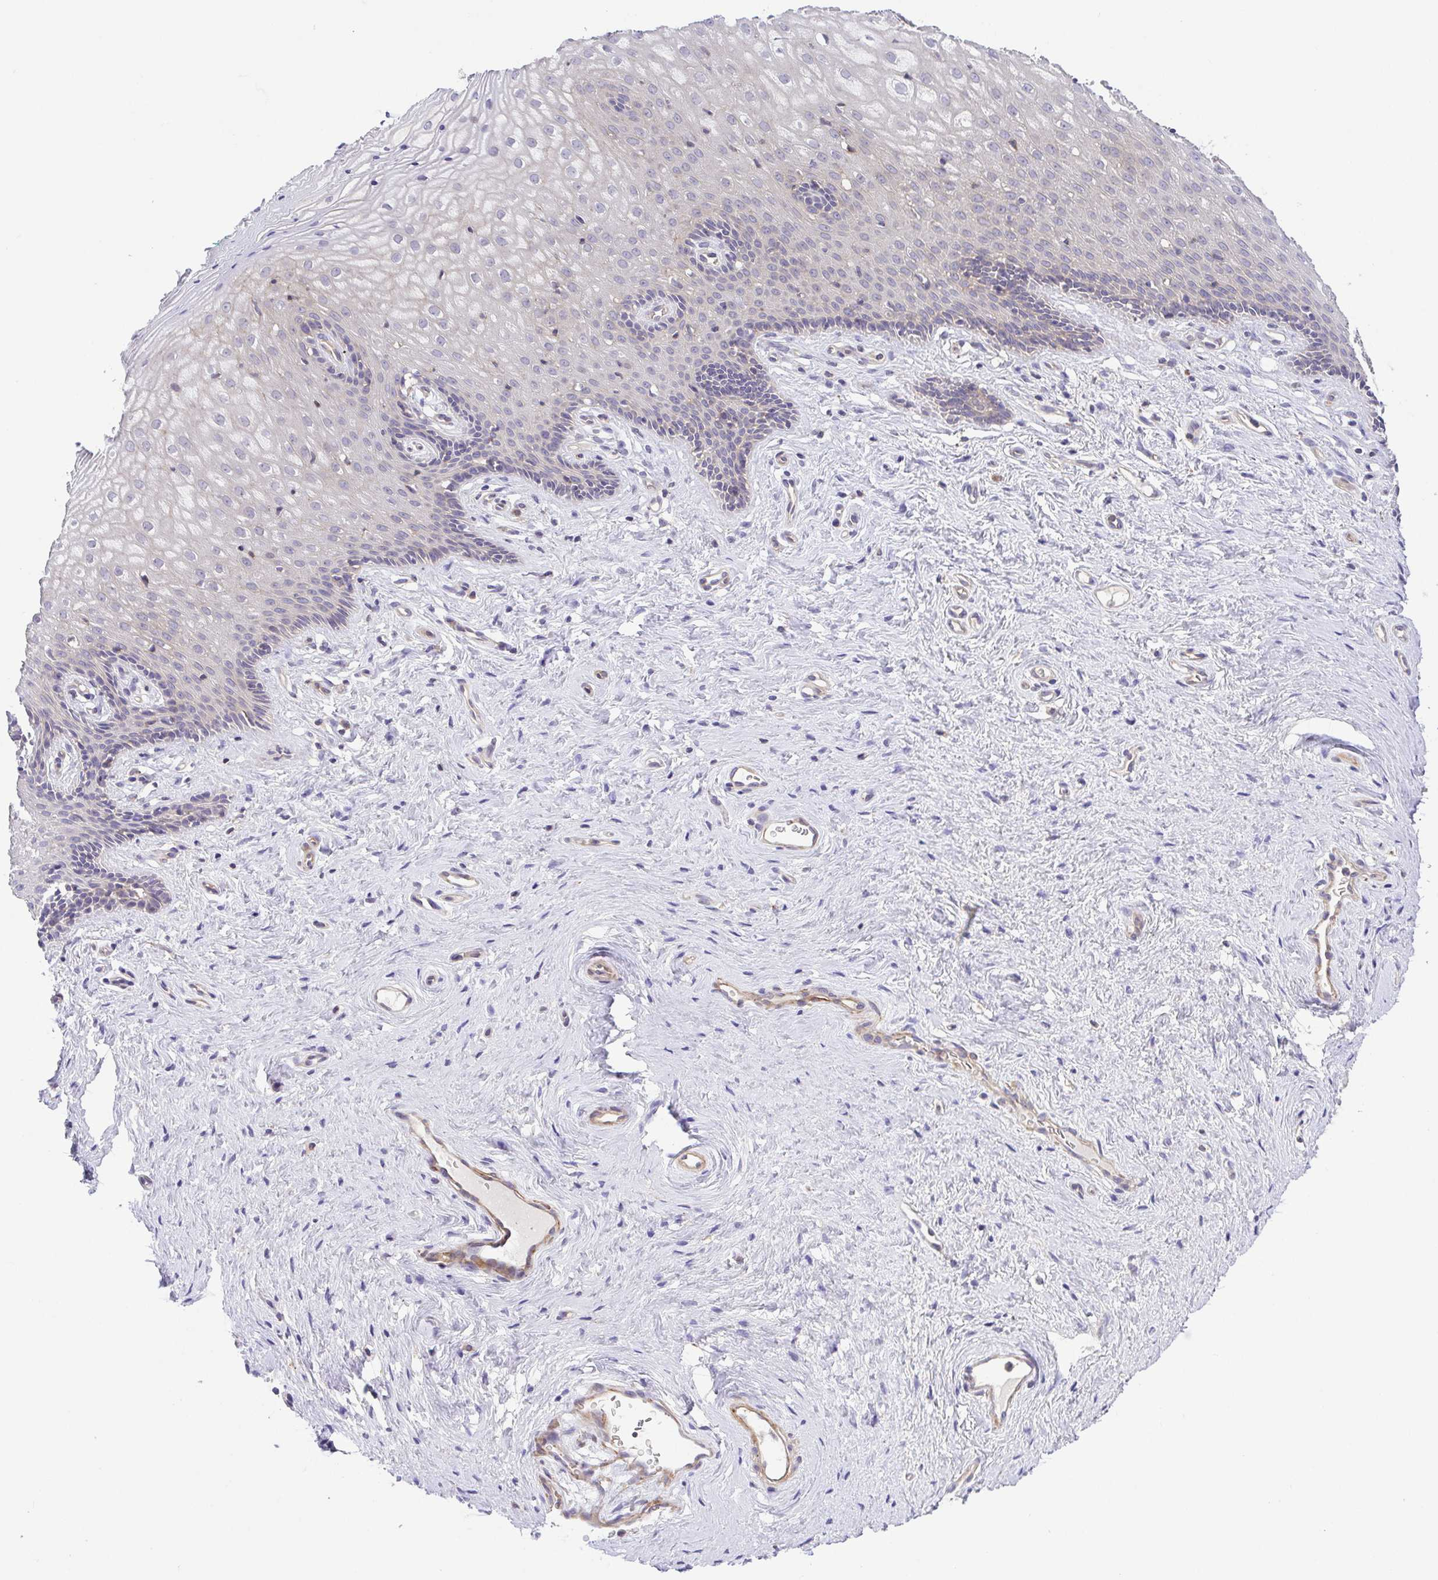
{"staining": {"intensity": "negative", "quantity": "none", "location": "none"}, "tissue": "vagina", "cell_type": "Squamous epithelial cells", "image_type": "normal", "snomed": [{"axis": "morphology", "description": "Normal tissue, NOS"}, {"axis": "topography", "description": "Vagina"}], "caption": "DAB immunohistochemical staining of benign human vagina reveals no significant staining in squamous epithelial cells. (DAB (3,3'-diaminobenzidine) immunohistochemistry (IHC), high magnification).", "gene": "IDE", "patient": {"sex": "female", "age": 45}}